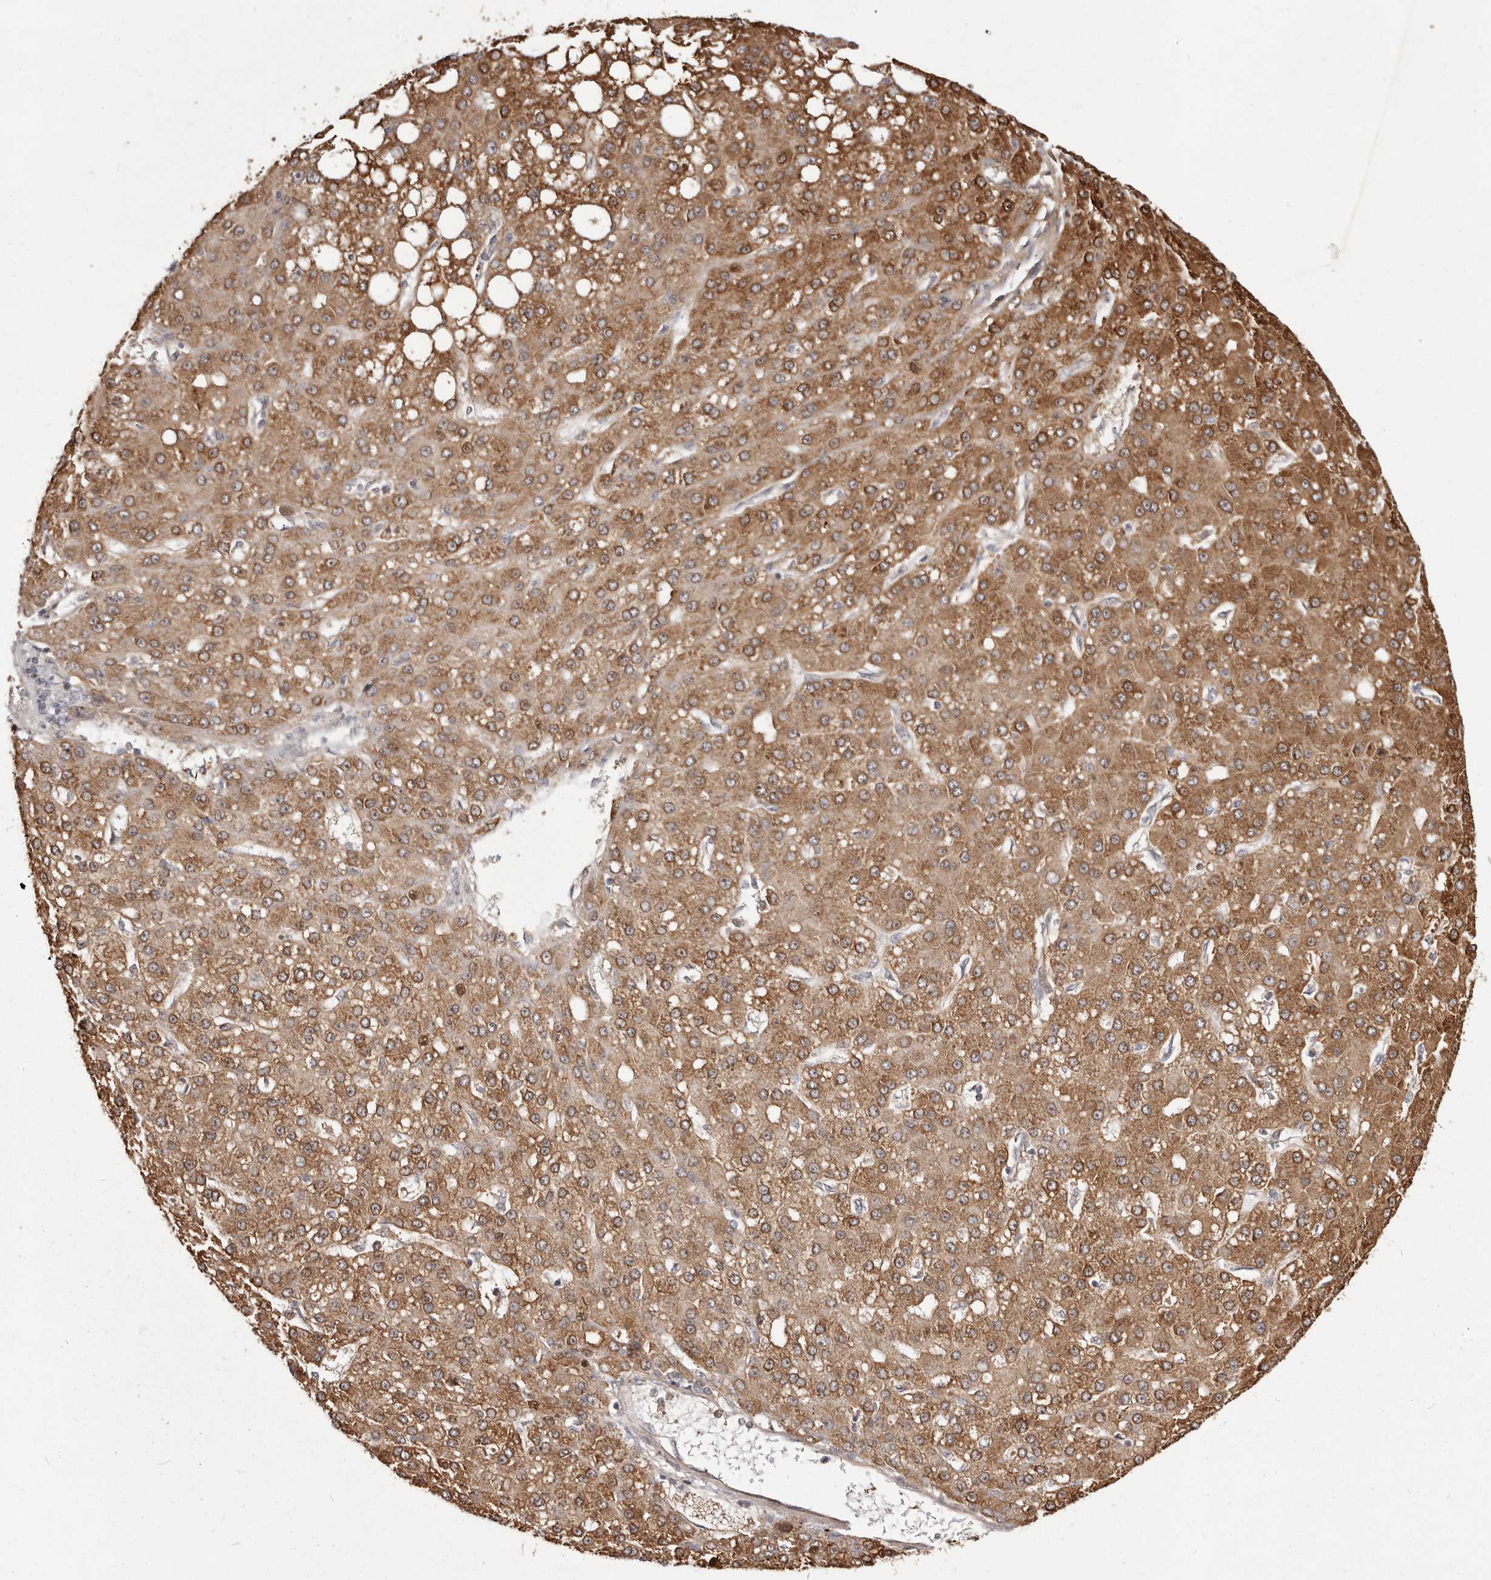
{"staining": {"intensity": "moderate", "quantity": ">75%", "location": "cytoplasmic/membranous"}, "tissue": "liver cancer", "cell_type": "Tumor cells", "image_type": "cancer", "snomed": [{"axis": "morphology", "description": "Carcinoma, Hepatocellular, NOS"}, {"axis": "topography", "description": "Liver"}], "caption": "Immunohistochemical staining of human hepatocellular carcinoma (liver) shows moderate cytoplasmic/membranous protein expression in about >75% of tumor cells.", "gene": "GFOD1", "patient": {"sex": "male", "age": 67}}